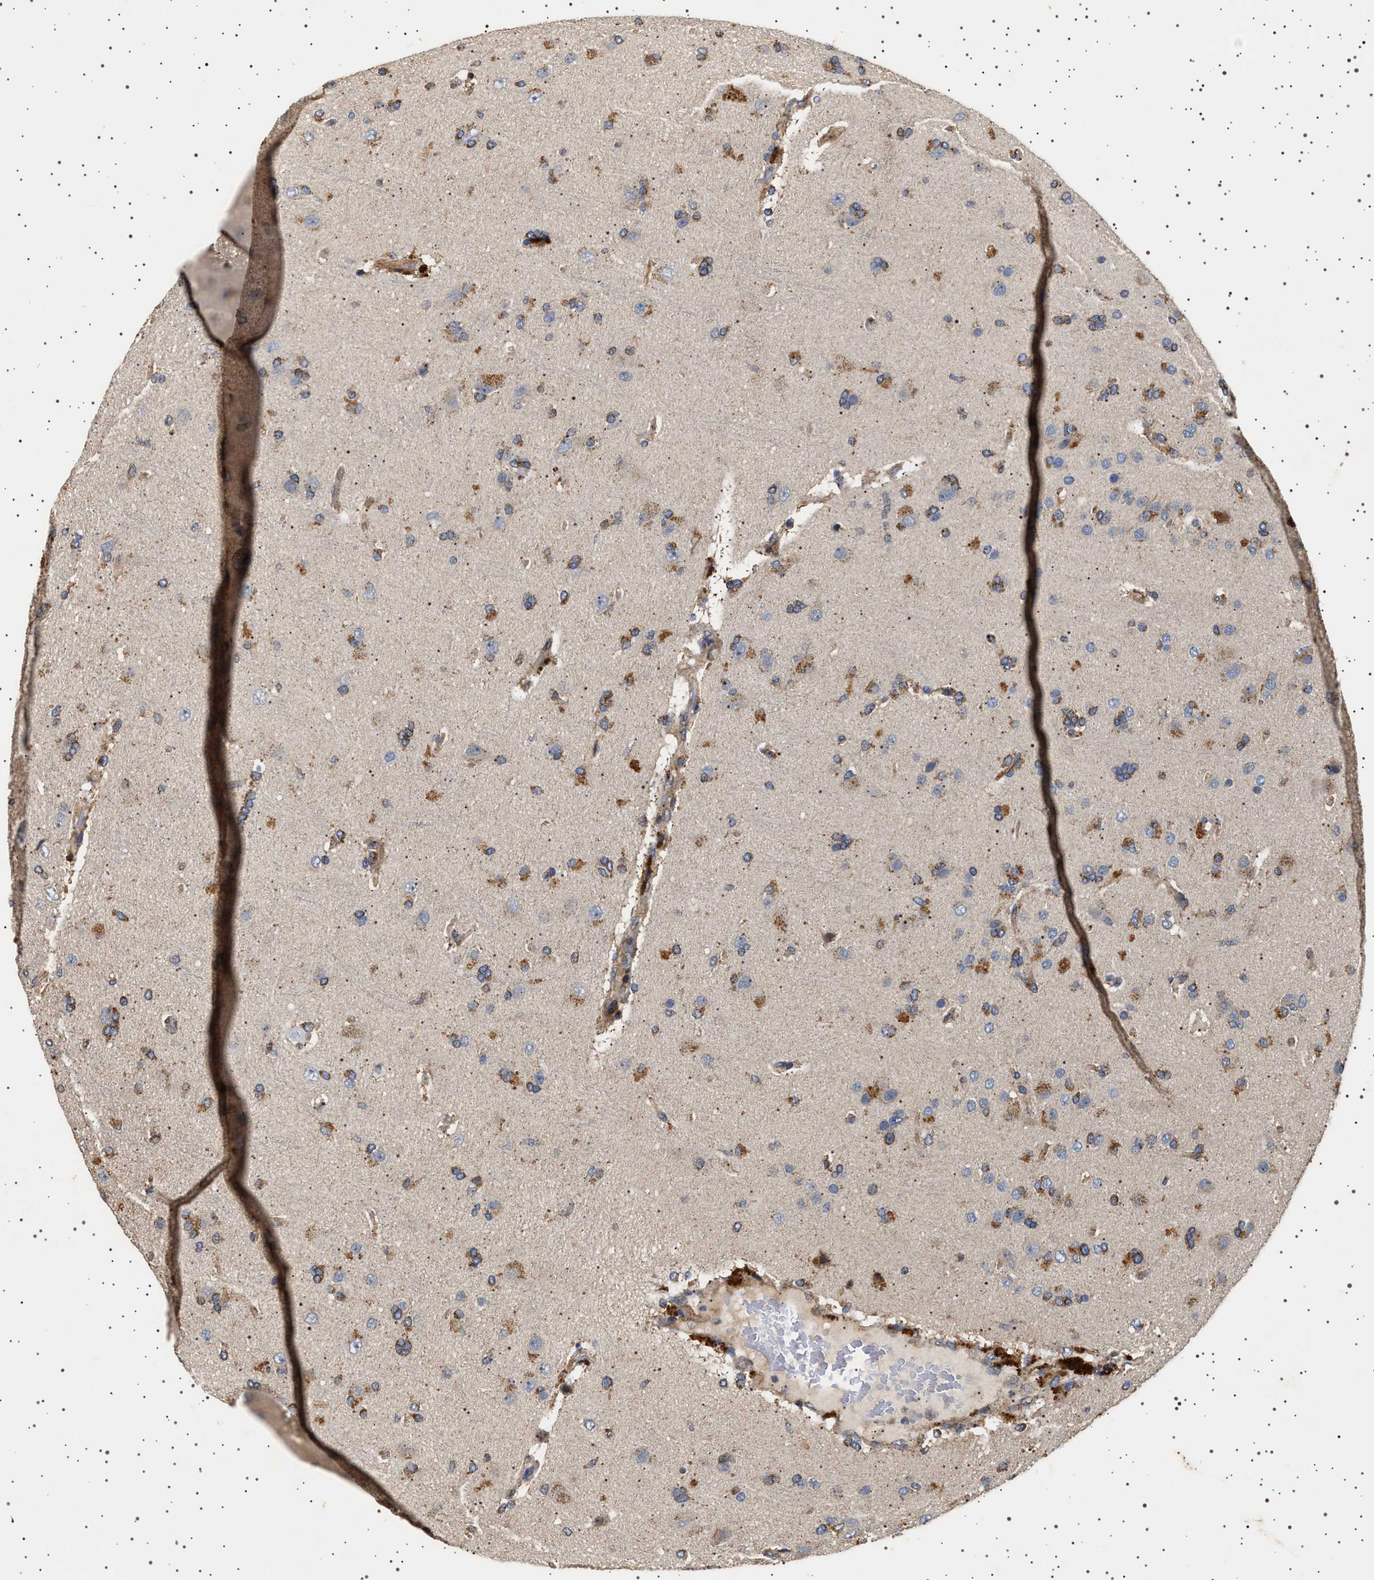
{"staining": {"intensity": "moderate", "quantity": ">75%", "location": "cytoplasmic/membranous"}, "tissue": "glioma", "cell_type": "Tumor cells", "image_type": "cancer", "snomed": [{"axis": "morphology", "description": "Glioma, malignant, High grade"}, {"axis": "topography", "description": "Brain"}], "caption": "Moderate cytoplasmic/membranous expression is identified in approximately >75% of tumor cells in glioma.", "gene": "TRUB2", "patient": {"sex": "male", "age": 72}}